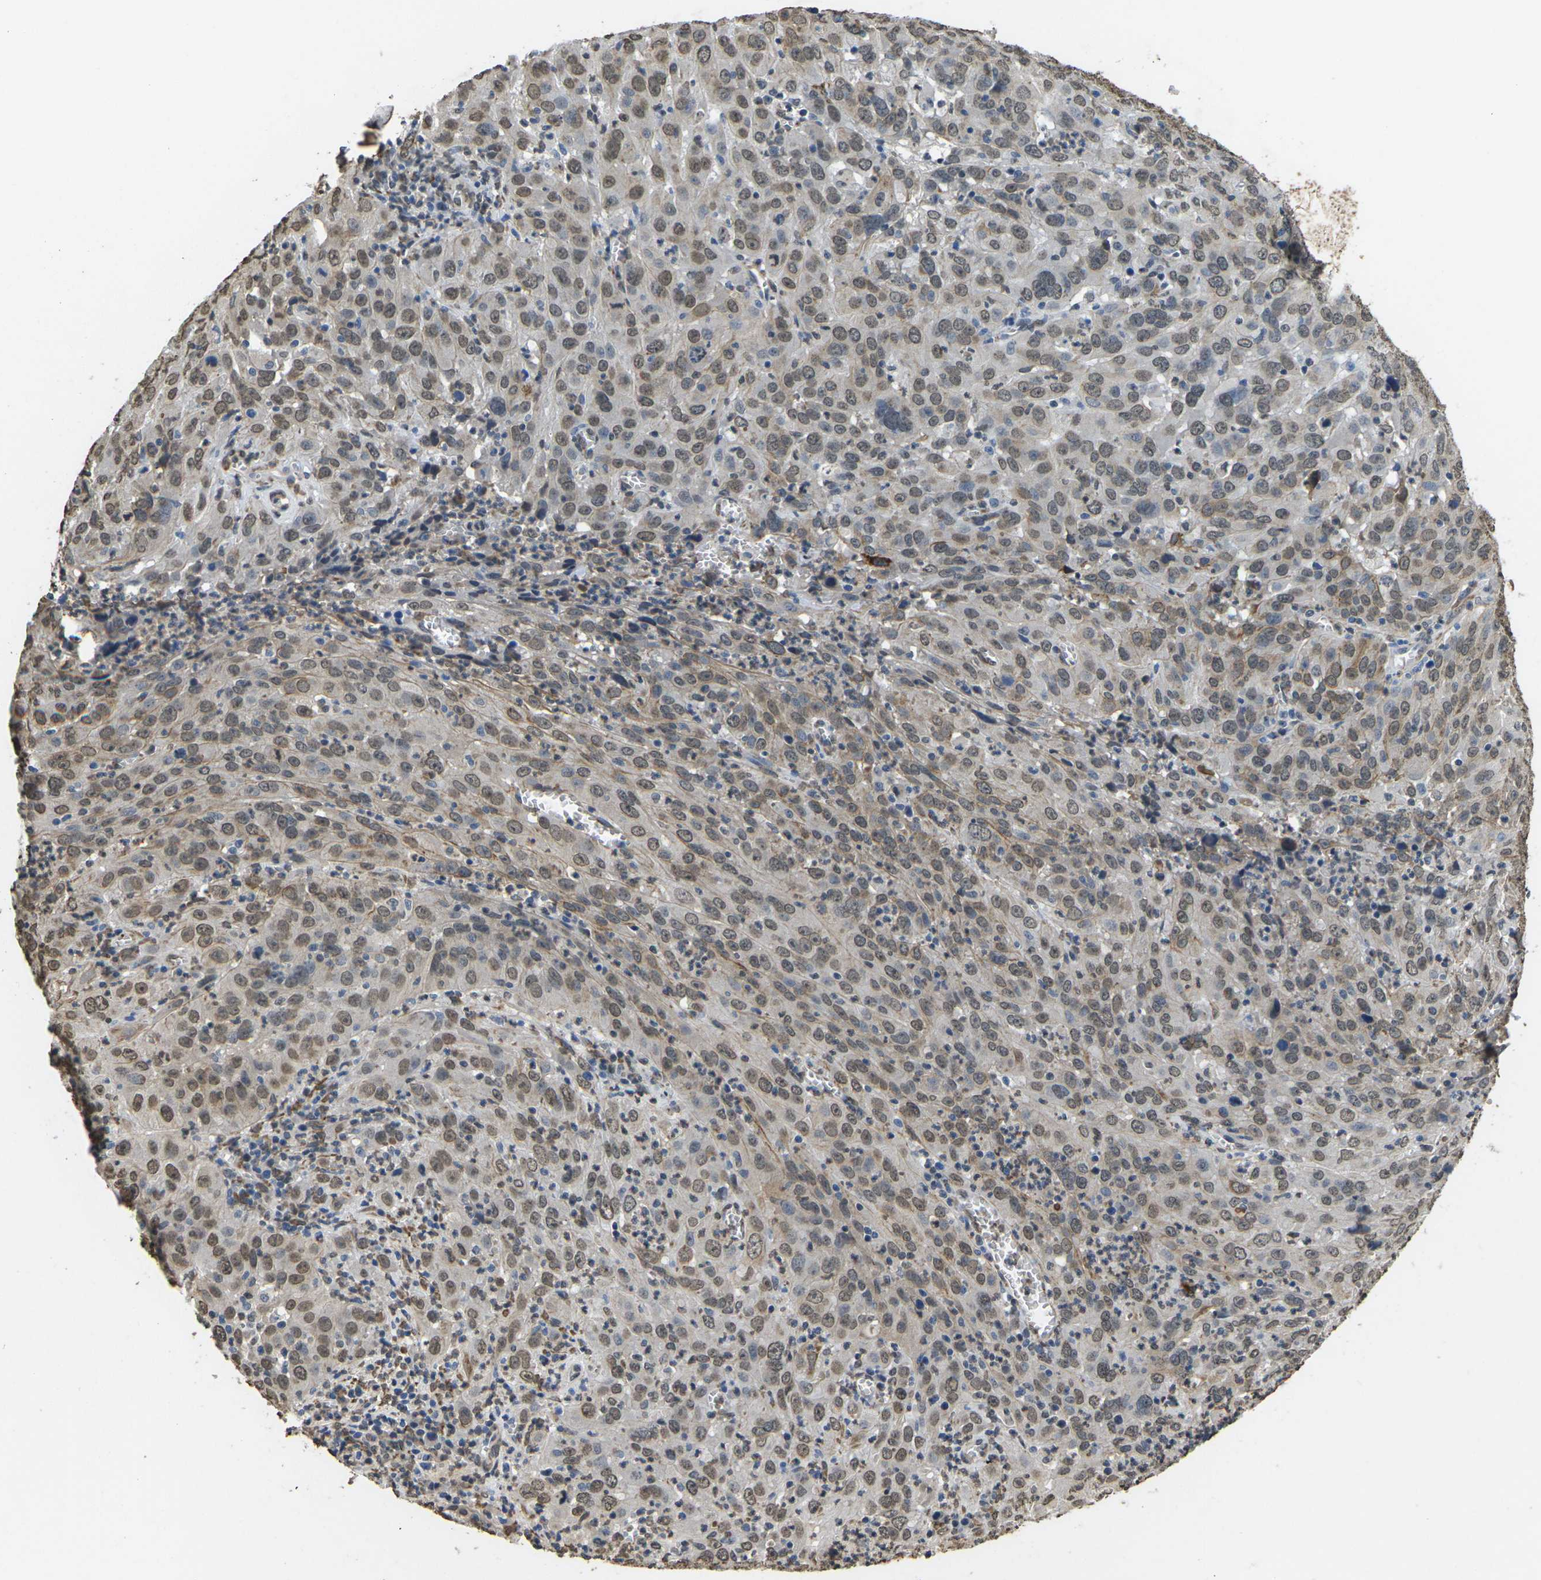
{"staining": {"intensity": "weak", "quantity": ">75%", "location": "nuclear"}, "tissue": "cervical cancer", "cell_type": "Tumor cells", "image_type": "cancer", "snomed": [{"axis": "morphology", "description": "Squamous cell carcinoma, NOS"}, {"axis": "topography", "description": "Cervix"}], "caption": "This micrograph reveals squamous cell carcinoma (cervical) stained with immunohistochemistry (IHC) to label a protein in brown. The nuclear of tumor cells show weak positivity for the protein. Nuclei are counter-stained blue.", "gene": "SCNN1B", "patient": {"sex": "female", "age": 32}}